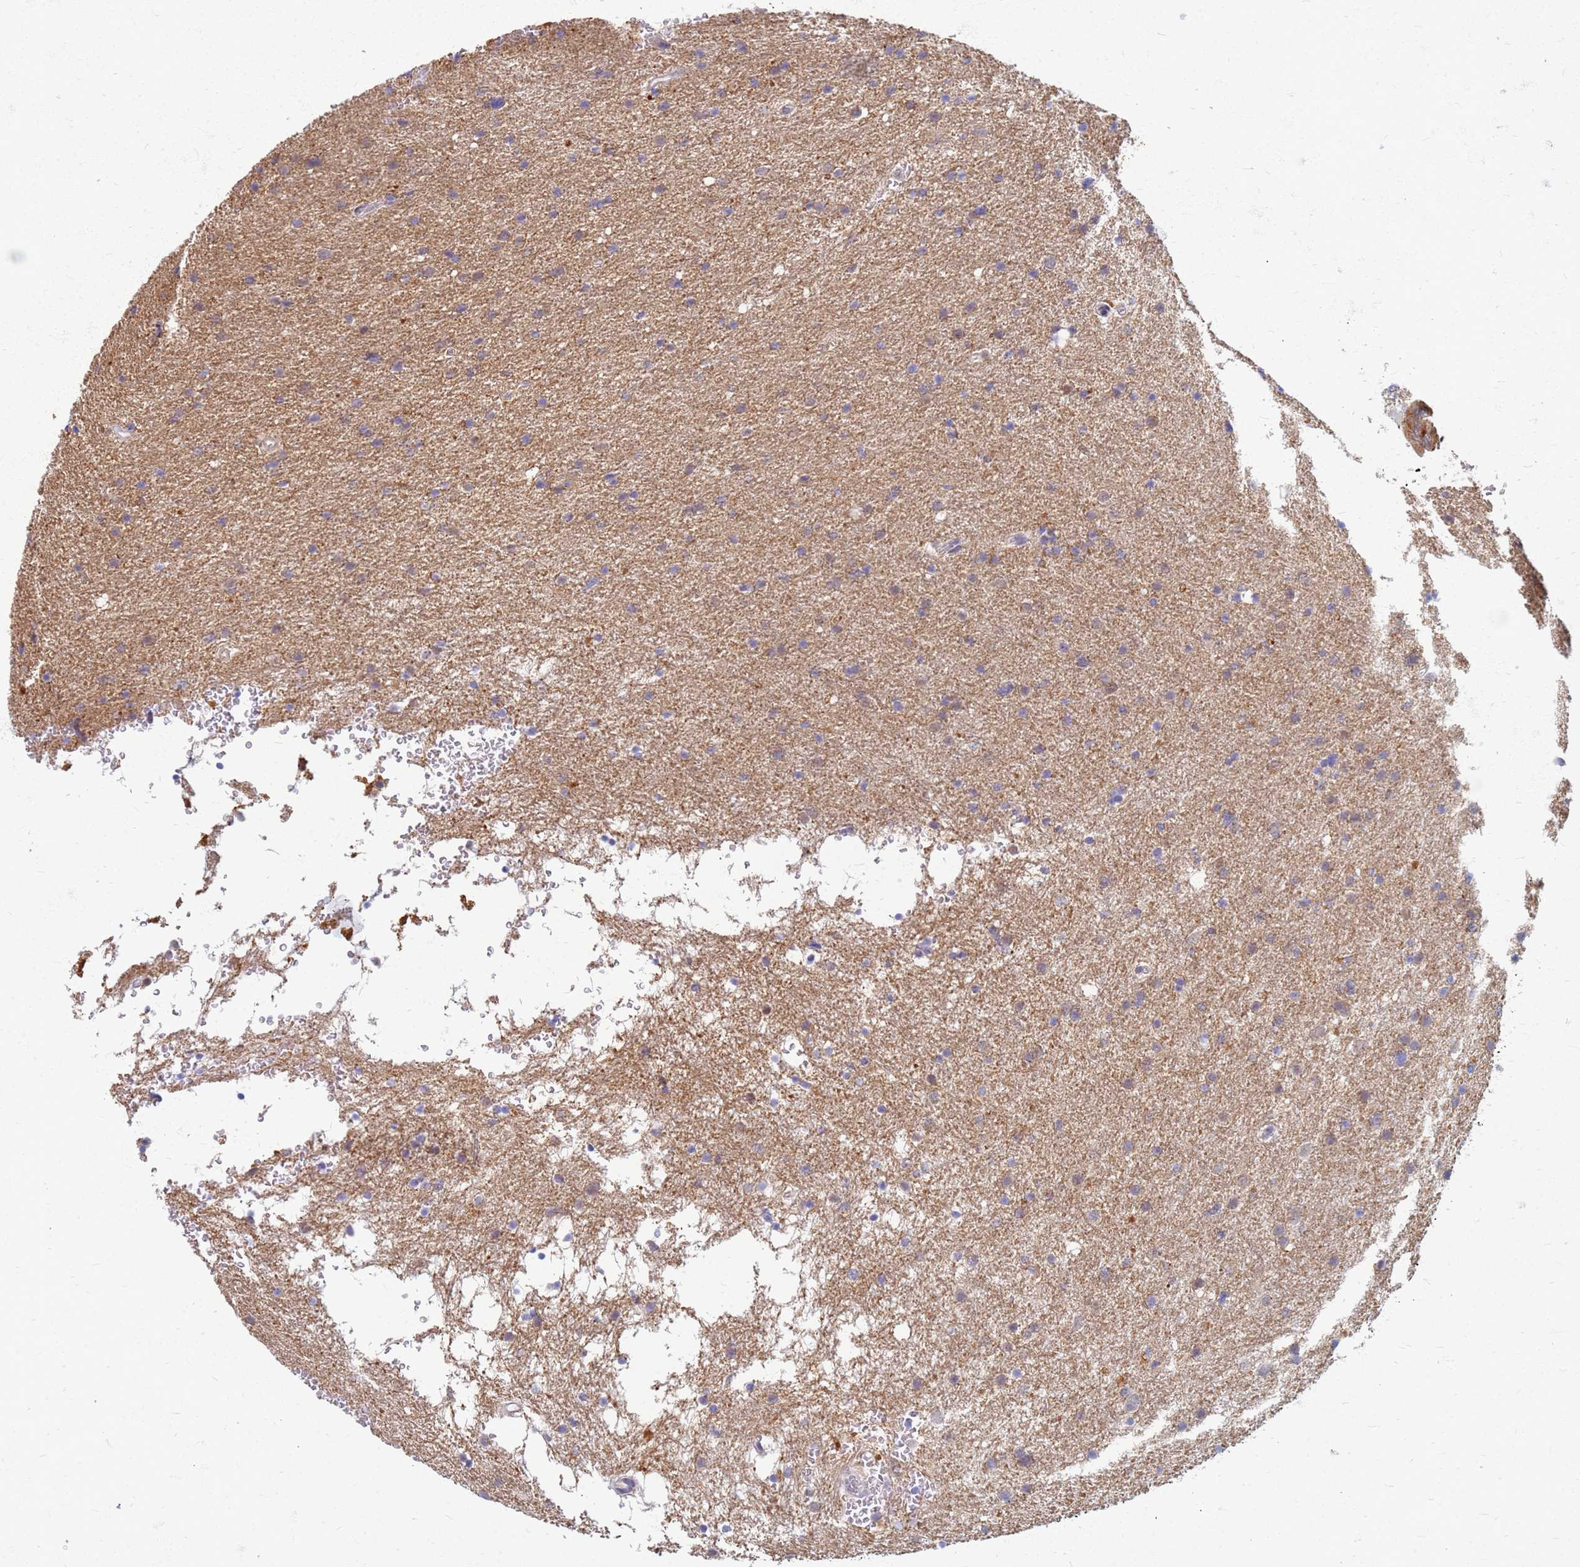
{"staining": {"intensity": "weak", "quantity": "<25%", "location": "cytoplasmic/membranous"}, "tissue": "glioma", "cell_type": "Tumor cells", "image_type": "cancer", "snomed": [{"axis": "morphology", "description": "Glioma, malignant, High grade"}, {"axis": "topography", "description": "Cerebral cortex"}], "caption": "Immunohistochemistry image of human malignant glioma (high-grade) stained for a protein (brown), which reveals no staining in tumor cells.", "gene": "ATP6V1E1", "patient": {"sex": "female", "age": 36}}